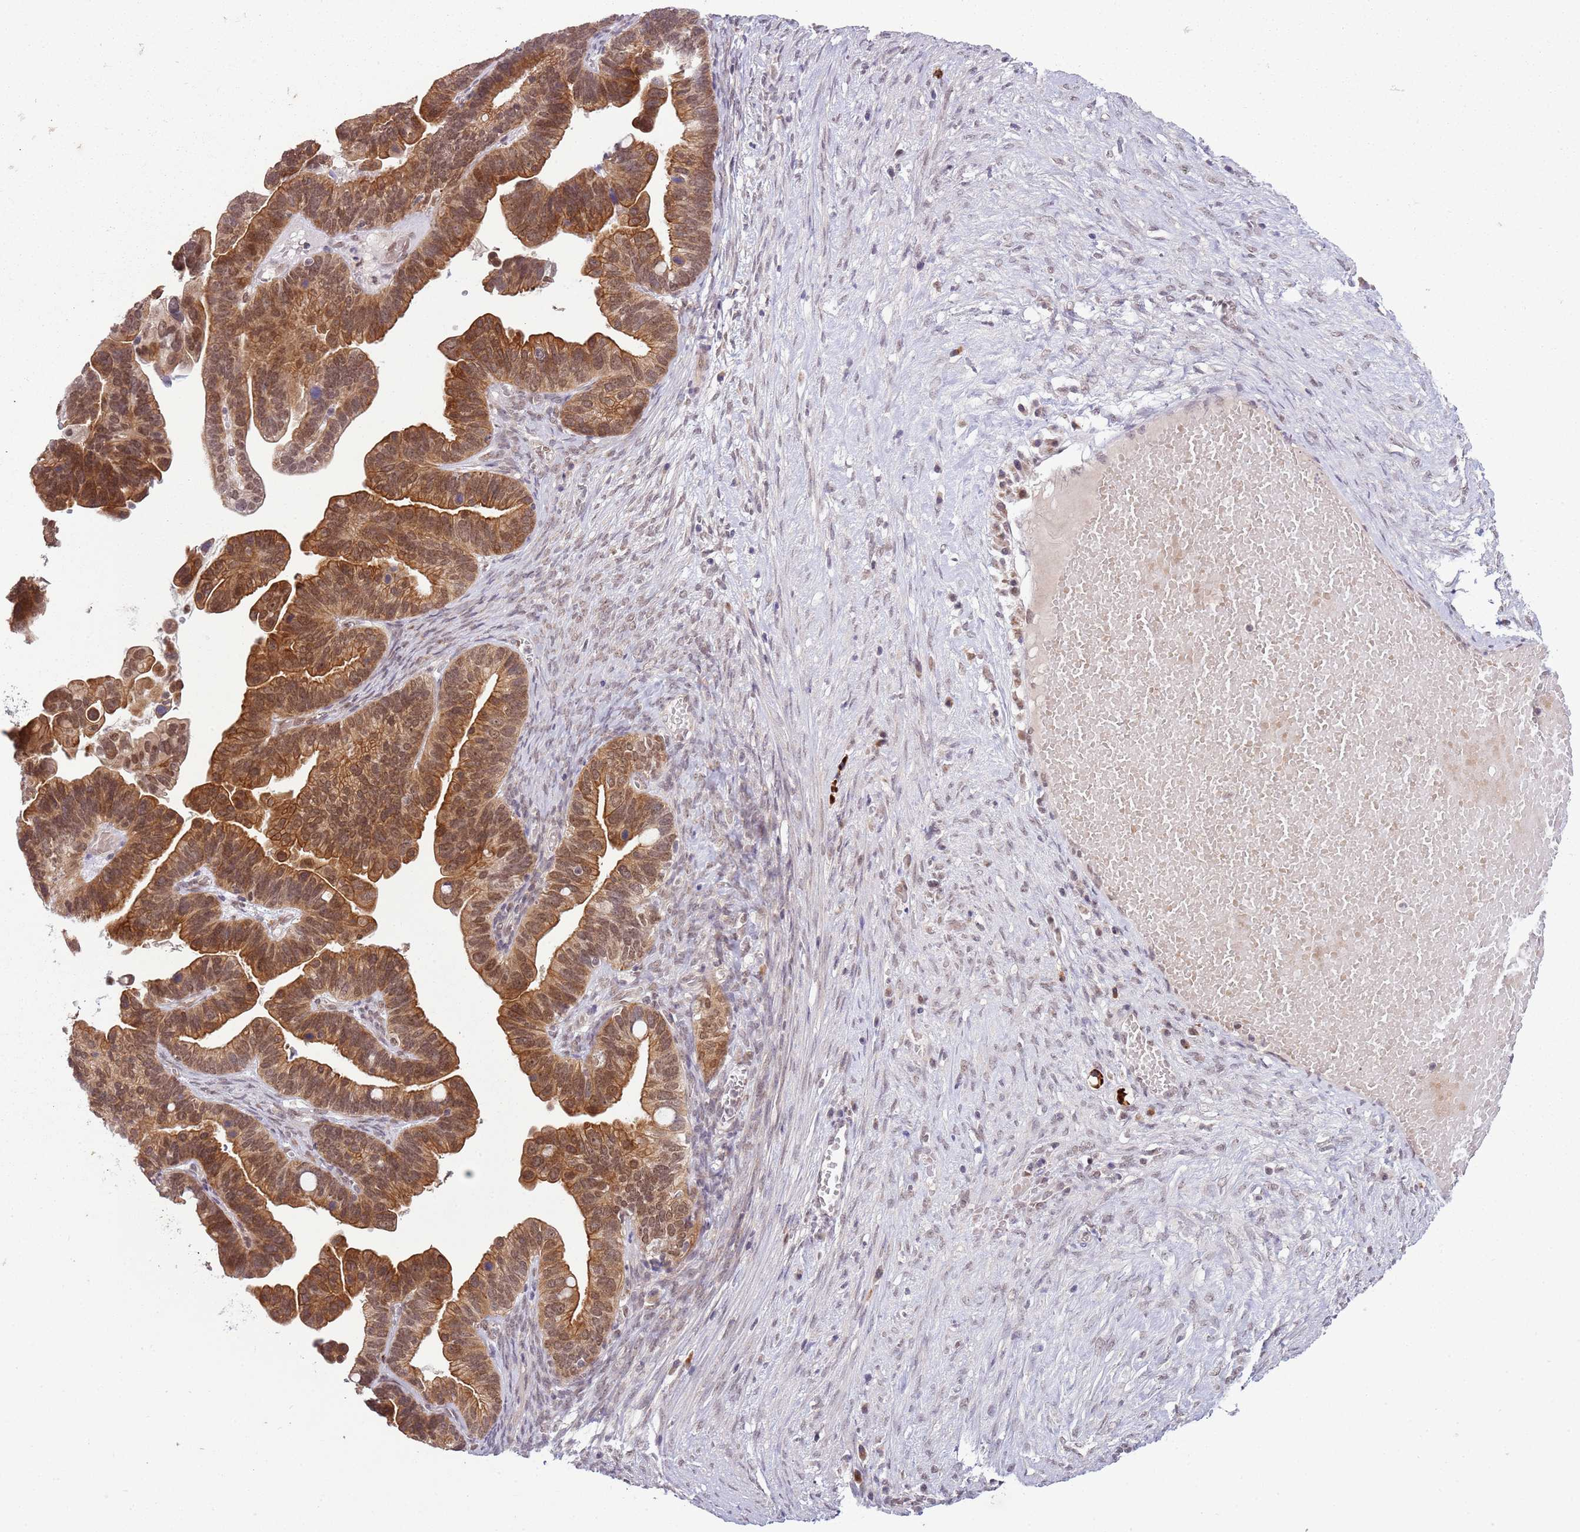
{"staining": {"intensity": "moderate", "quantity": ">75%", "location": "cytoplasmic/membranous,nuclear"}, "tissue": "ovarian cancer", "cell_type": "Tumor cells", "image_type": "cancer", "snomed": [{"axis": "morphology", "description": "Cystadenocarcinoma, serous, NOS"}, {"axis": "topography", "description": "Ovary"}], "caption": "Tumor cells reveal moderate cytoplasmic/membranous and nuclear expression in about >75% of cells in ovarian cancer (serous cystadenocarcinoma).", "gene": "FAM120AOS", "patient": {"sex": "female", "age": 56}}